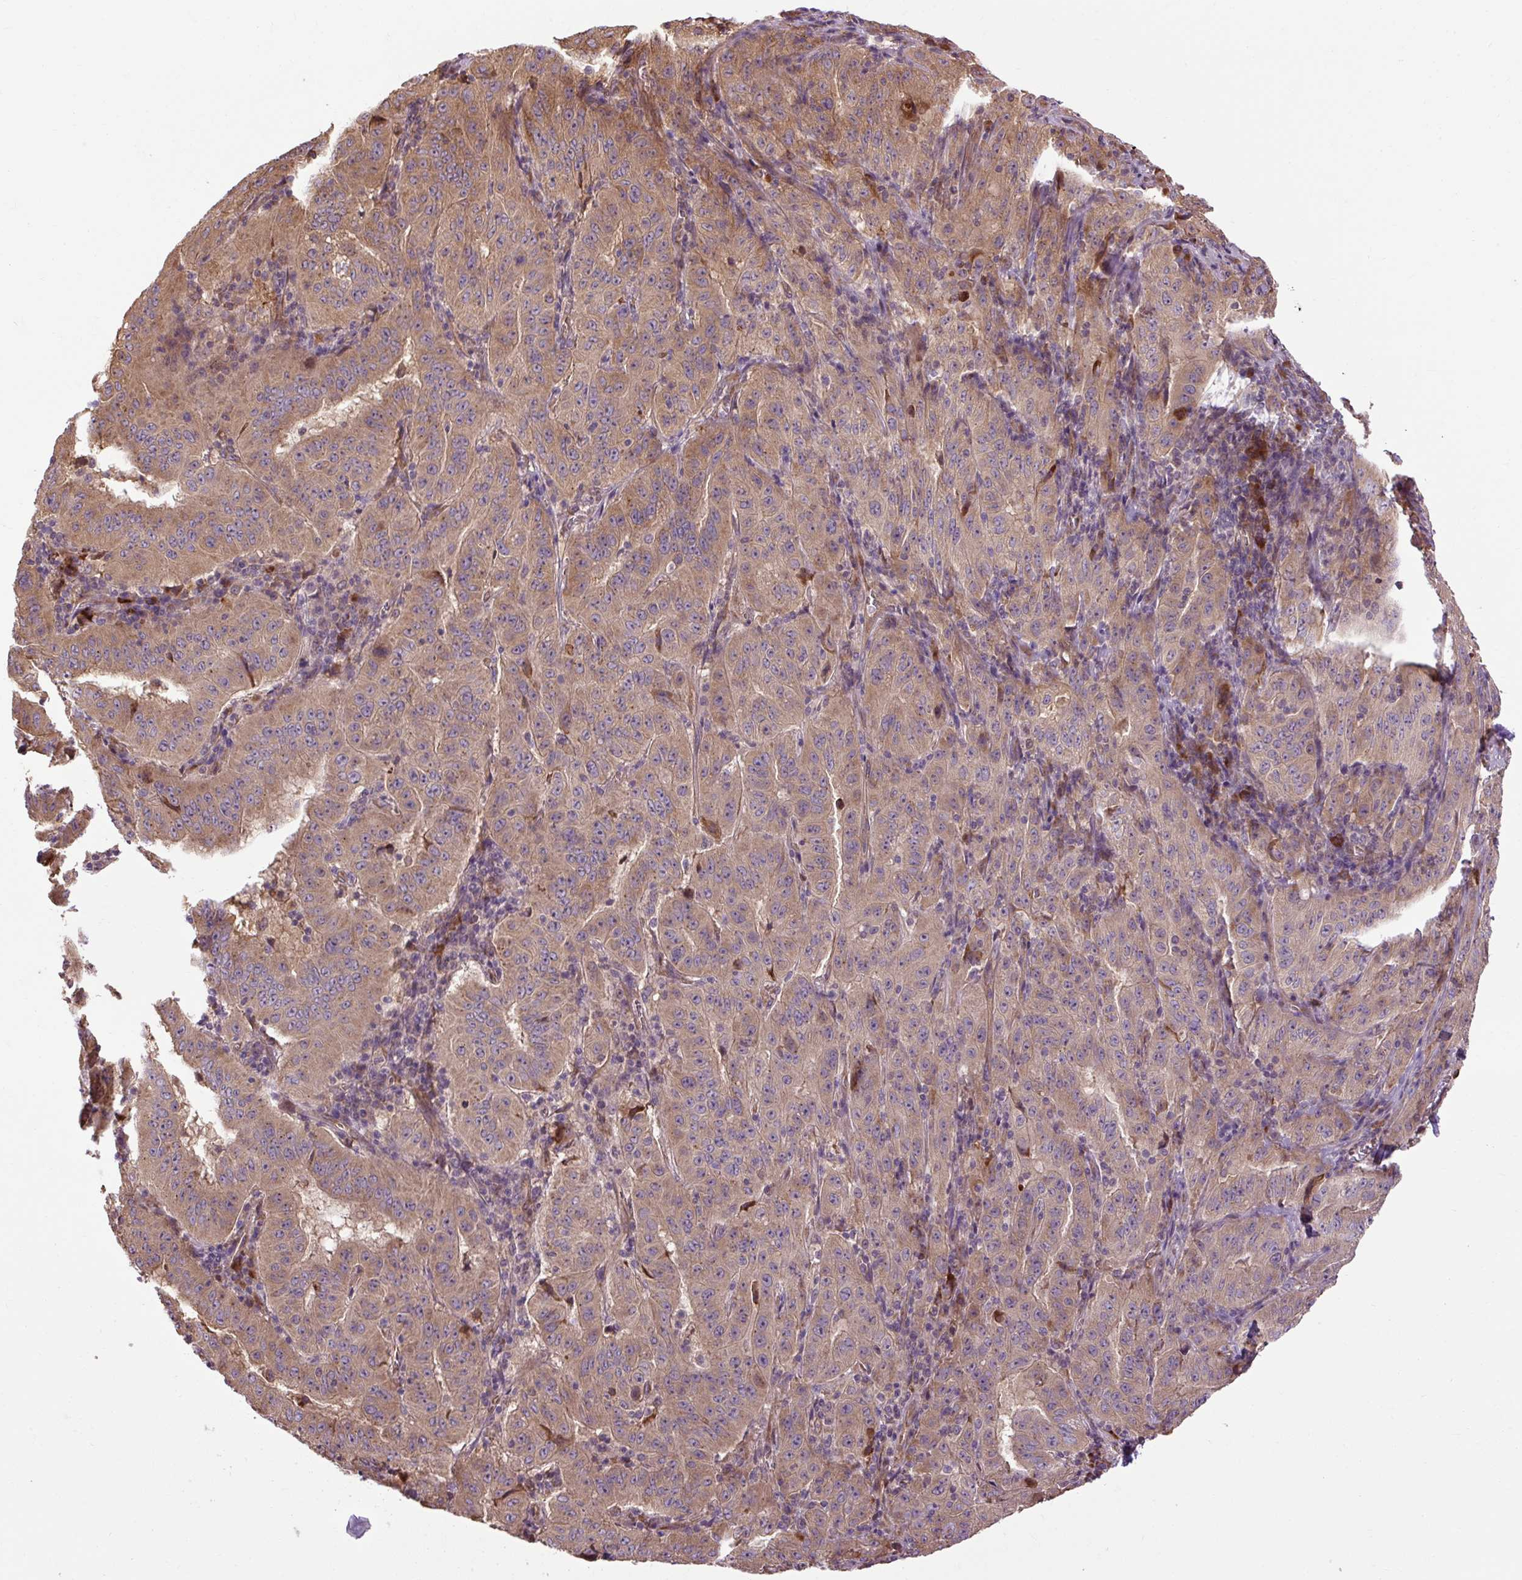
{"staining": {"intensity": "moderate", "quantity": ">75%", "location": "cytoplasmic/membranous"}, "tissue": "pancreatic cancer", "cell_type": "Tumor cells", "image_type": "cancer", "snomed": [{"axis": "morphology", "description": "Adenocarcinoma, NOS"}, {"axis": "topography", "description": "Pancreas"}], "caption": "Pancreatic adenocarcinoma was stained to show a protein in brown. There is medium levels of moderate cytoplasmic/membranous positivity in approximately >75% of tumor cells.", "gene": "FLRT1", "patient": {"sex": "male", "age": 63}}